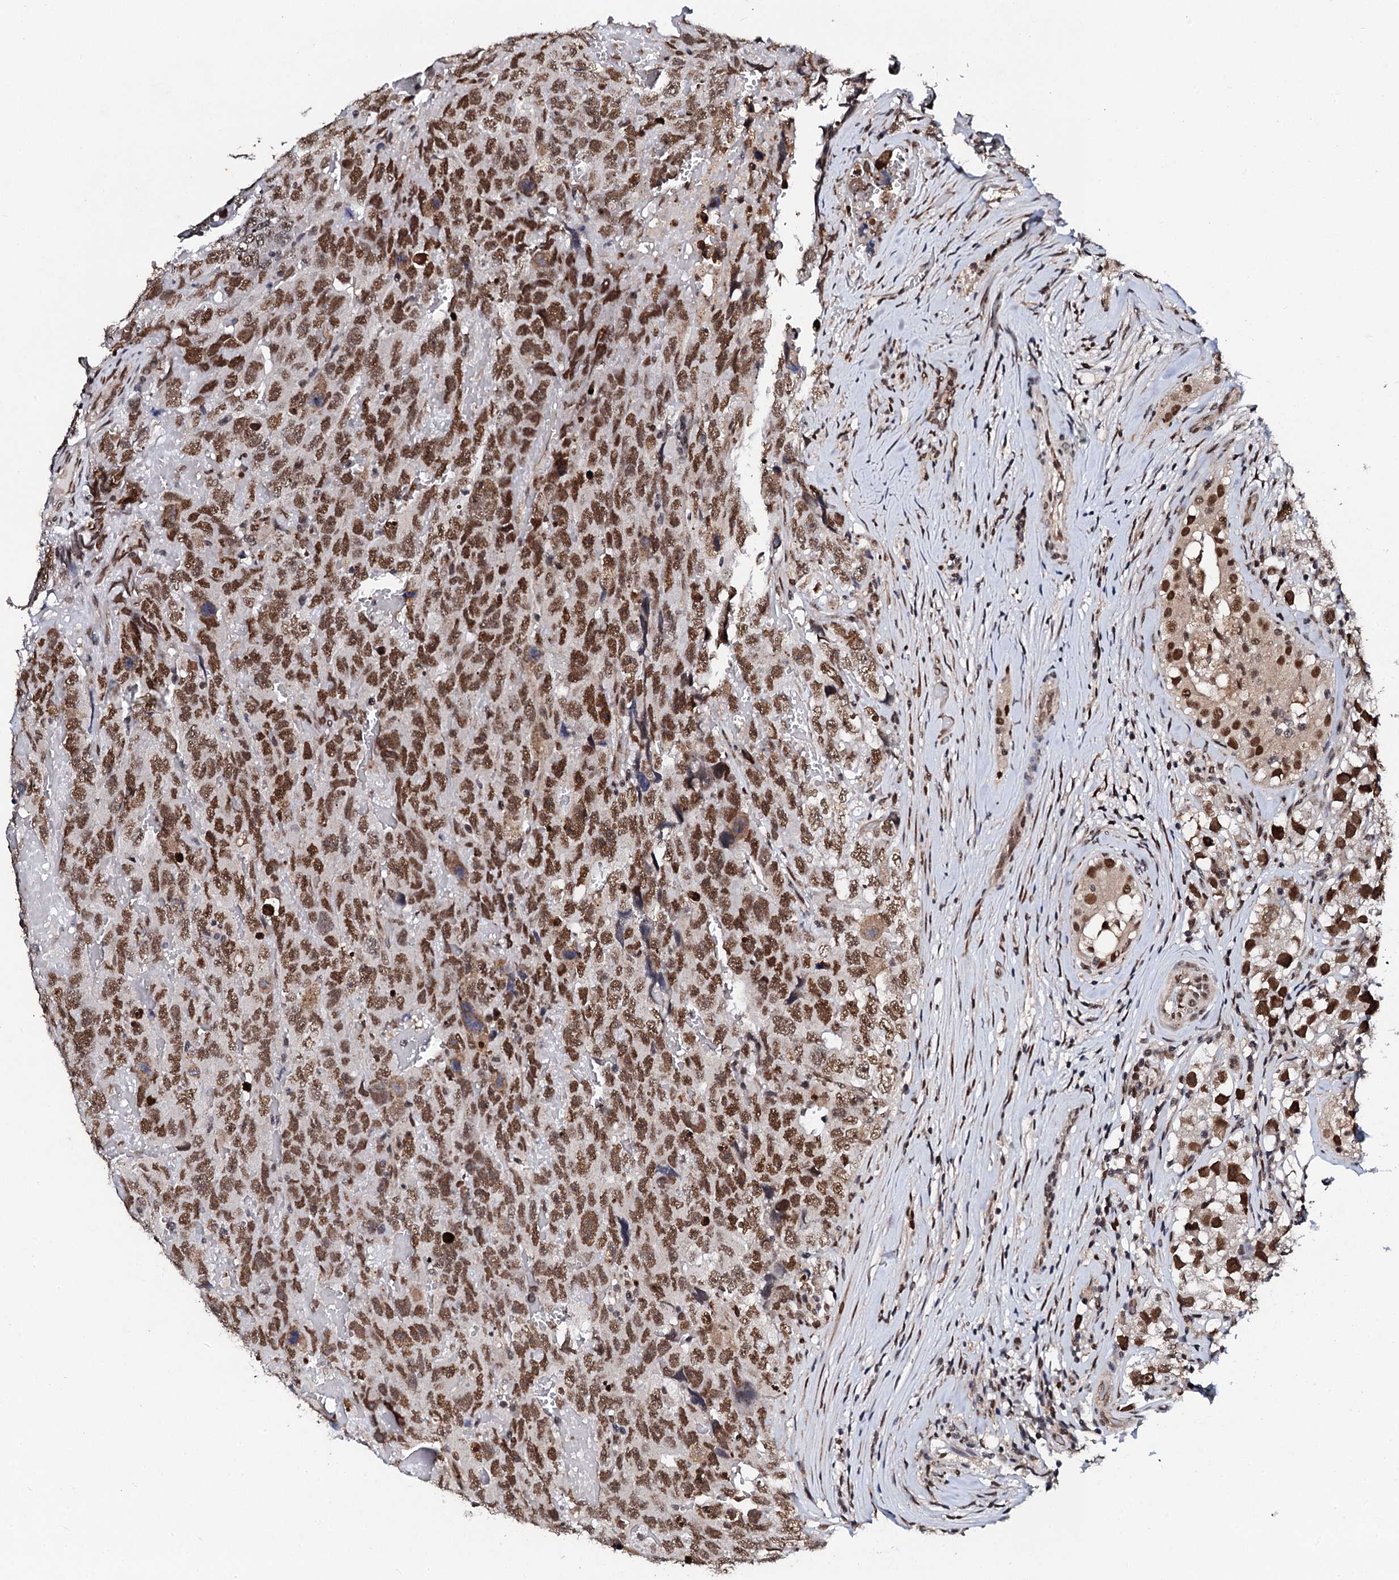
{"staining": {"intensity": "moderate", "quantity": ">75%", "location": "nuclear"}, "tissue": "testis cancer", "cell_type": "Tumor cells", "image_type": "cancer", "snomed": [{"axis": "morphology", "description": "Carcinoma, Embryonal, NOS"}, {"axis": "topography", "description": "Testis"}], "caption": "IHC micrograph of neoplastic tissue: human testis cancer stained using immunohistochemistry (IHC) shows medium levels of moderate protein expression localized specifically in the nuclear of tumor cells, appearing as a nuclear brown color.", "gene": "CSTF3", "patient": {"sex": "male", "age": 45}}